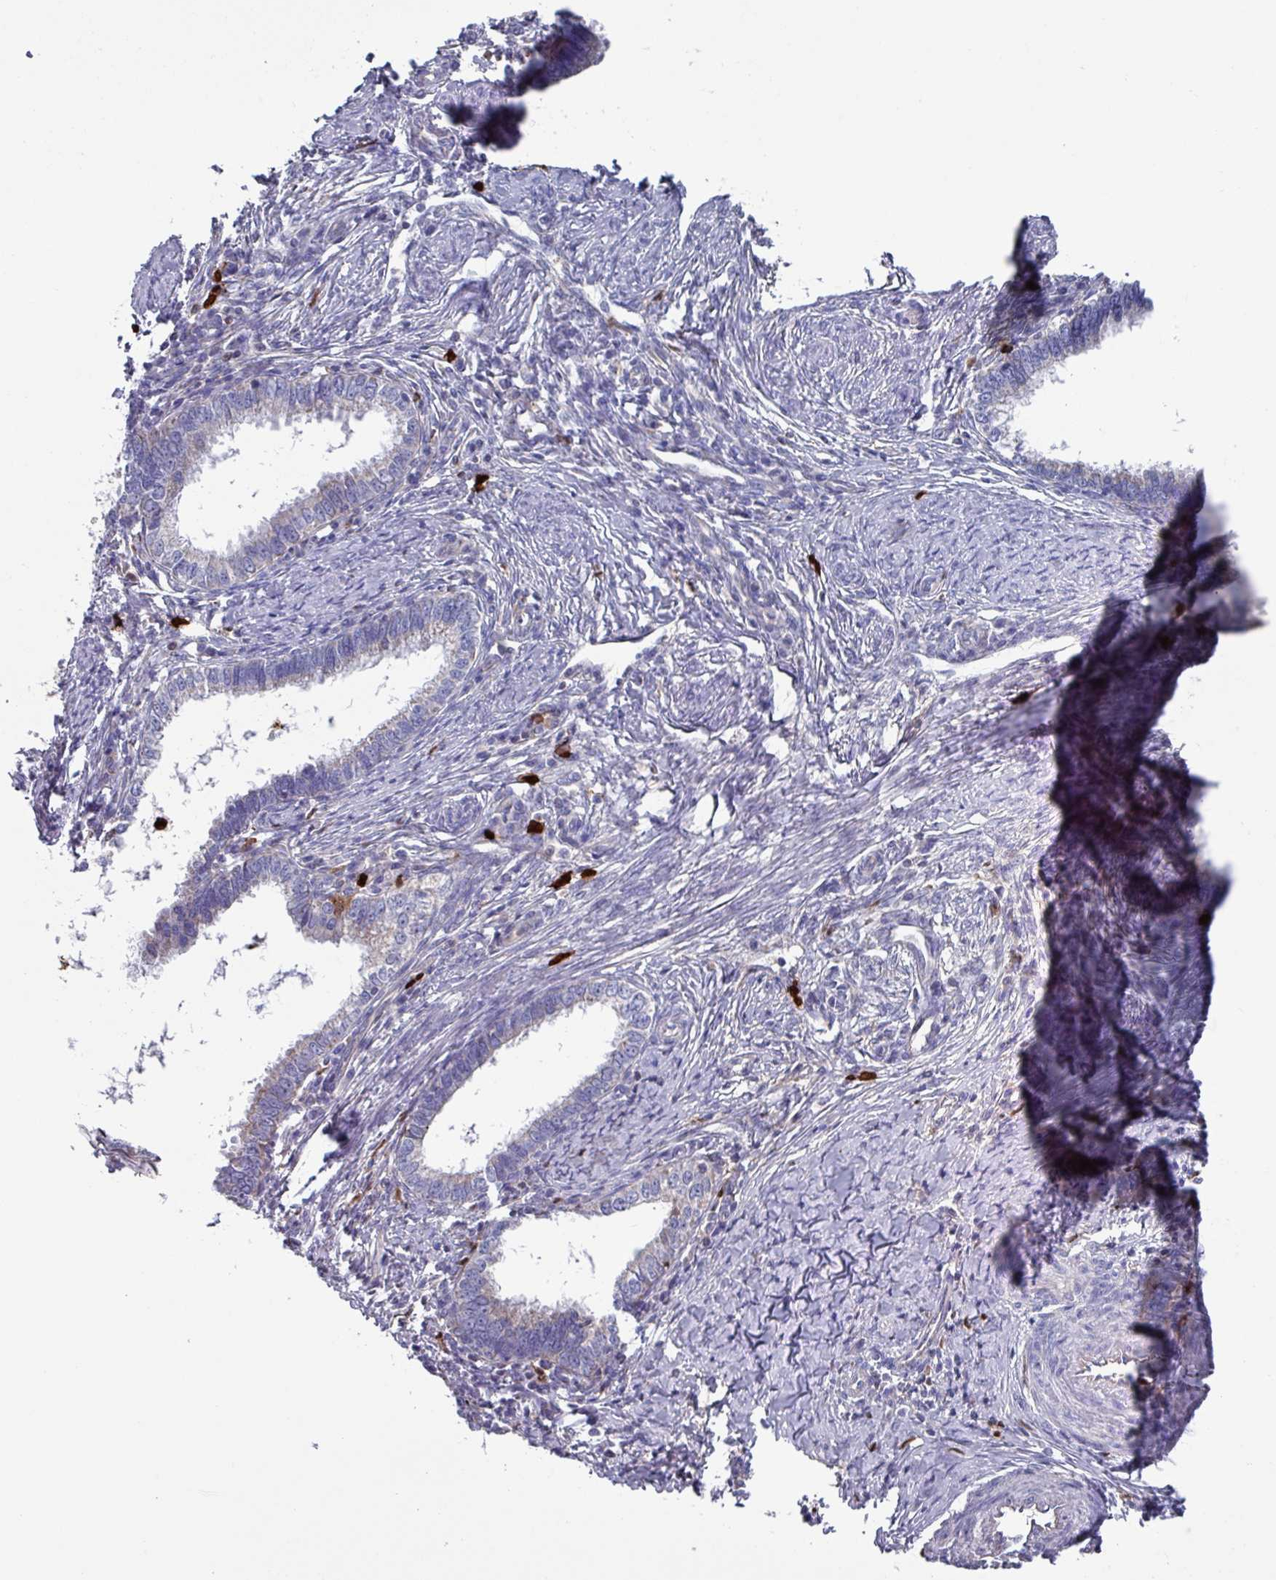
{"staining": {"intensity": "weak", "quantity": "25%-75%", "location": "cytoplasmic/membranous,nuclear"}, "tissue": "cervical cancer", "cell_type": "Tumor cells", "image_type": "cancer", "snomed": [{"axis": "morphology", "description": "Adenocarcinoma, NOS"}, {"axis": "topography", "description": "Cervix"}], "caption": "An immunohistochemistry photomicrograph of tumor tissue is shown. Protein staining in brown labels weak cytoplasmic/membranous and nuclear positivity in adenocarcinoma (cervical) within tumor cells. (Stains: DAB in brown, nuclei in blue, Microscopy: brightfield microscopy at high magnification).", "gene": "UQCC2", "patient": {"sex": "female", "age": 36}}